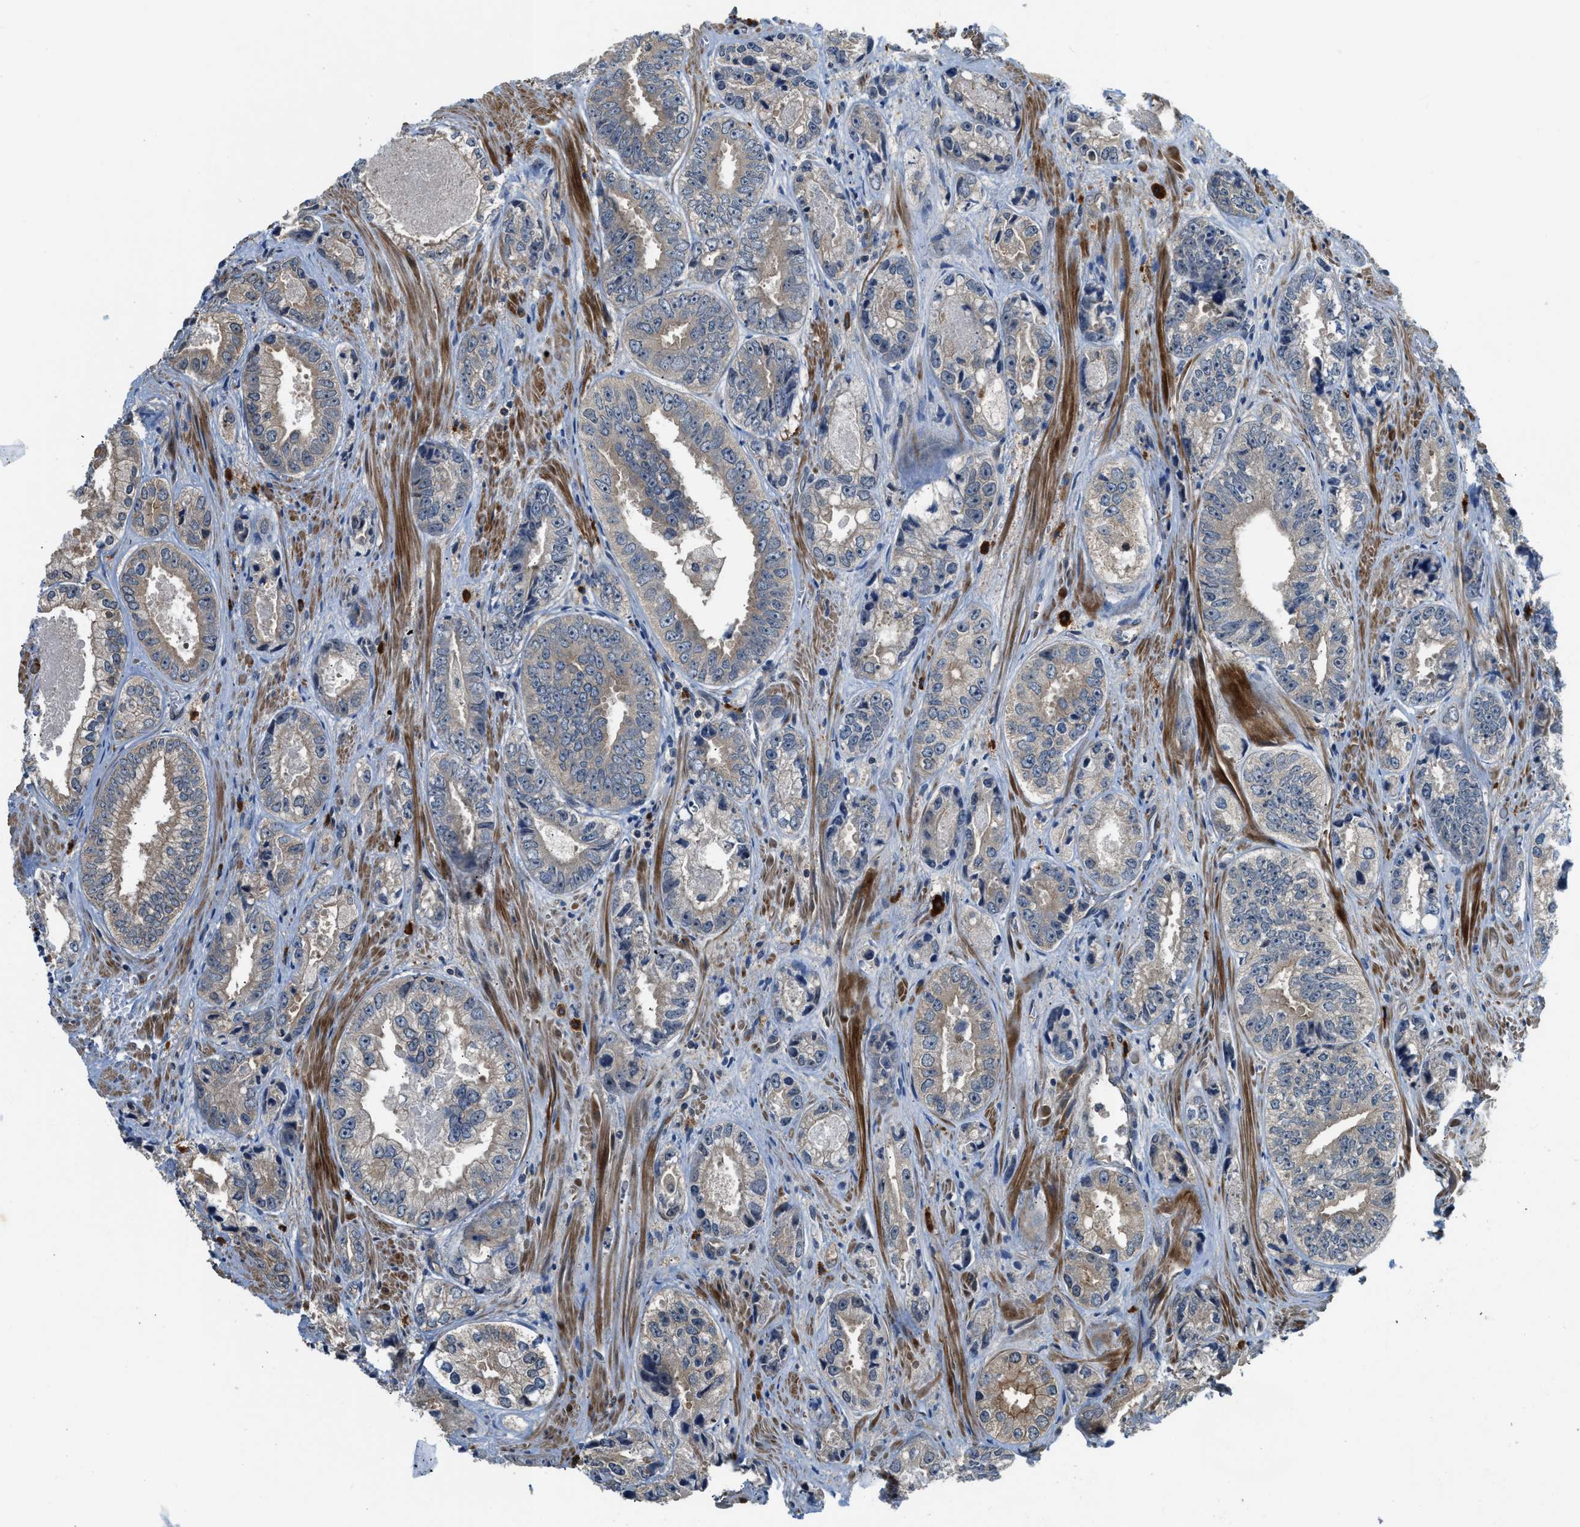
{"staining": {"intensity": "weak", "quantity": "<25%", "location": "cytoplasmic/membranous"}, "tissue": "prostate cancer", "cell_type": "Tumor cells", "image_type": "cancer", "snomed": [{"axis": "morphology", "description": "Adenocarcinoma, High grade"}, {"axis": "topography", "description": "Prostate"}], "caption": "Prostate cancer was stained to show a protein in brown. There is no significant expression in tumor cells.", "gene": "CBLB", "patient": {"sex": "male", "age": 61}}